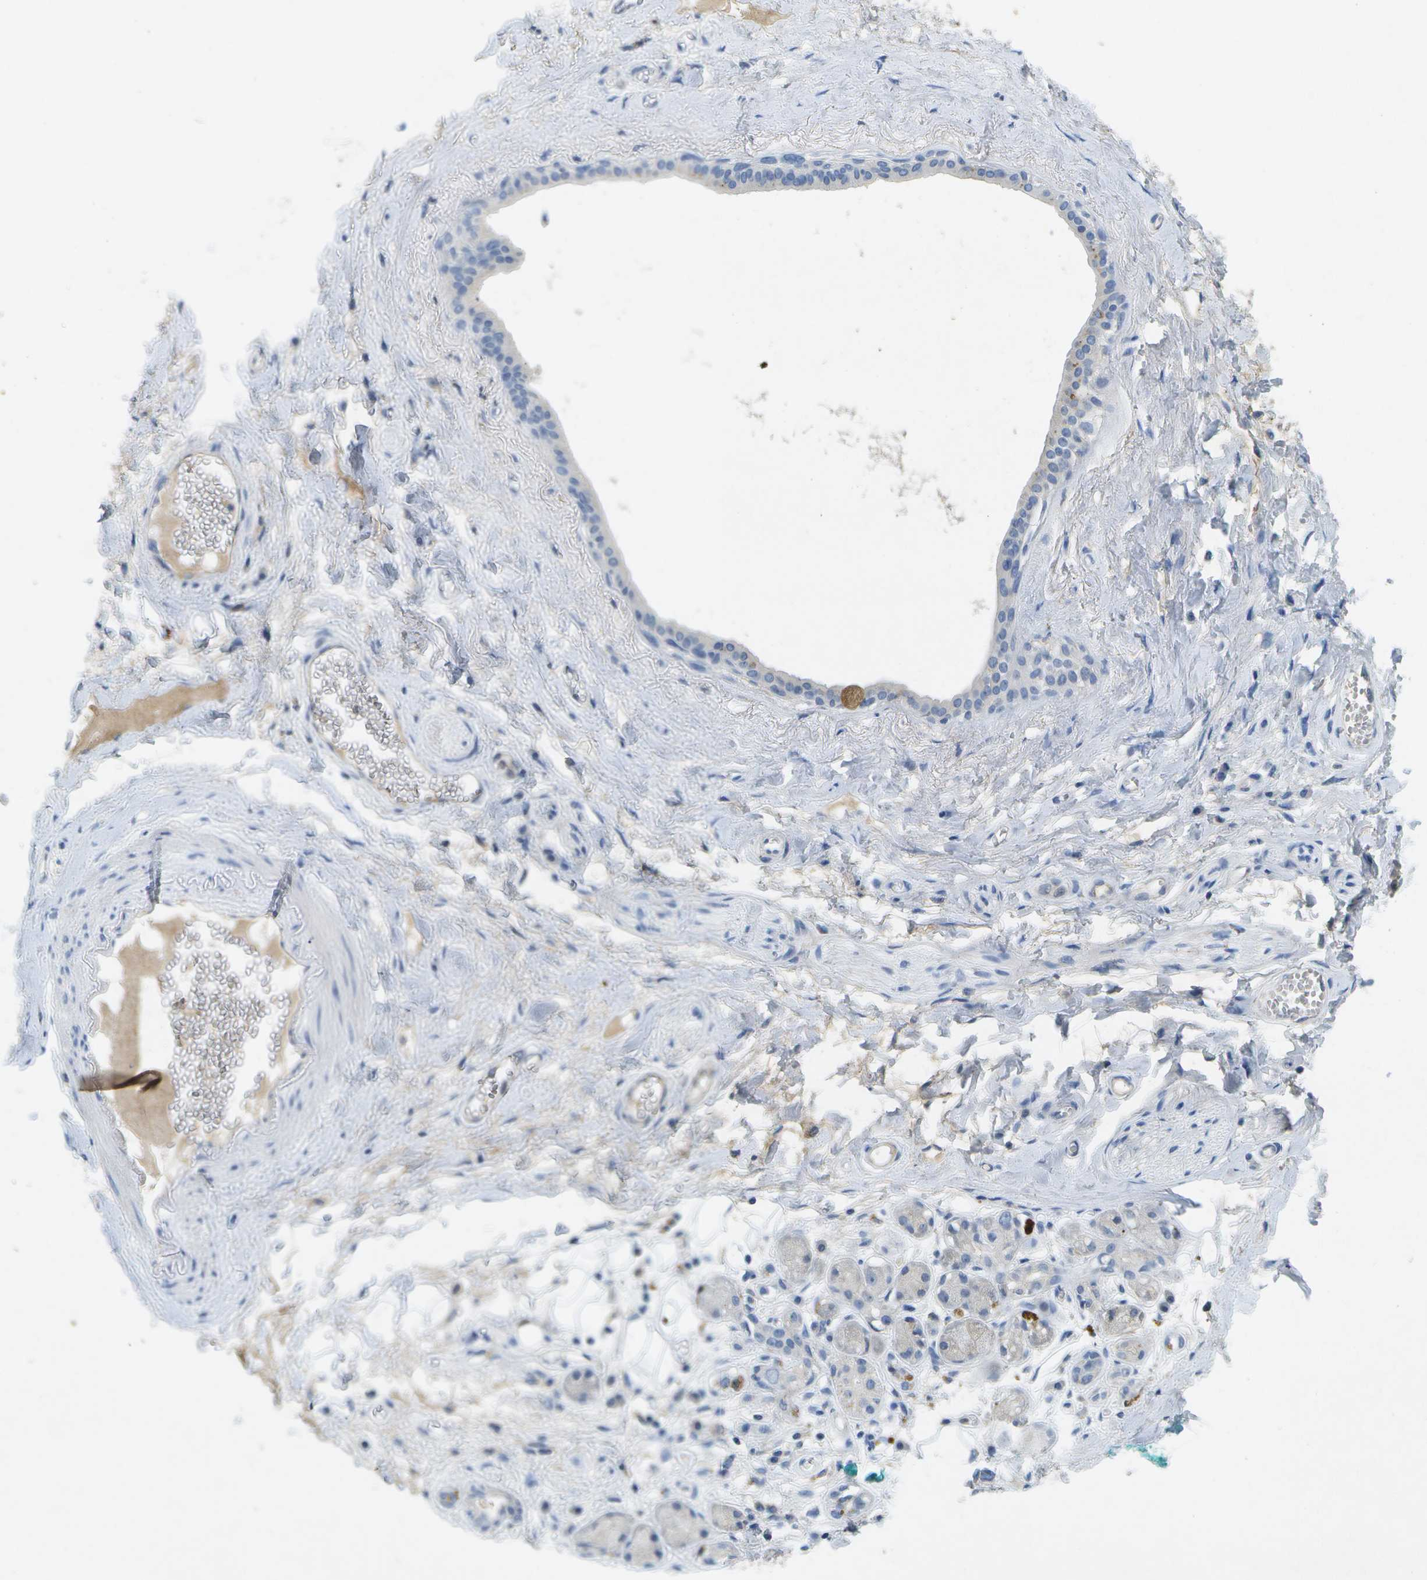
{"staining": {"intensity": "negative", "quantity": "none", "location": "none"}, "tissue": "adipose tissue", "cell_type": "Adipocytes", "image_type": "normal", "snomed": [{"axis": "morphology", "description": "Normal tissue, NOS"}, {"axis": "morphology", "description": "Inflammation, NOS"}, {"axis": "topography", "description": "Salivary gland"}, {"axis": "topography", "description": "Peripheral nerve tissue"}], "caption": "Adipose tissue was stained to show a protein in brown. There is no significant positivity in adipocytes. Nuclei are stained in blue.", "gene": "LIPG", "patient": {"sex": "female", "age": 75}}